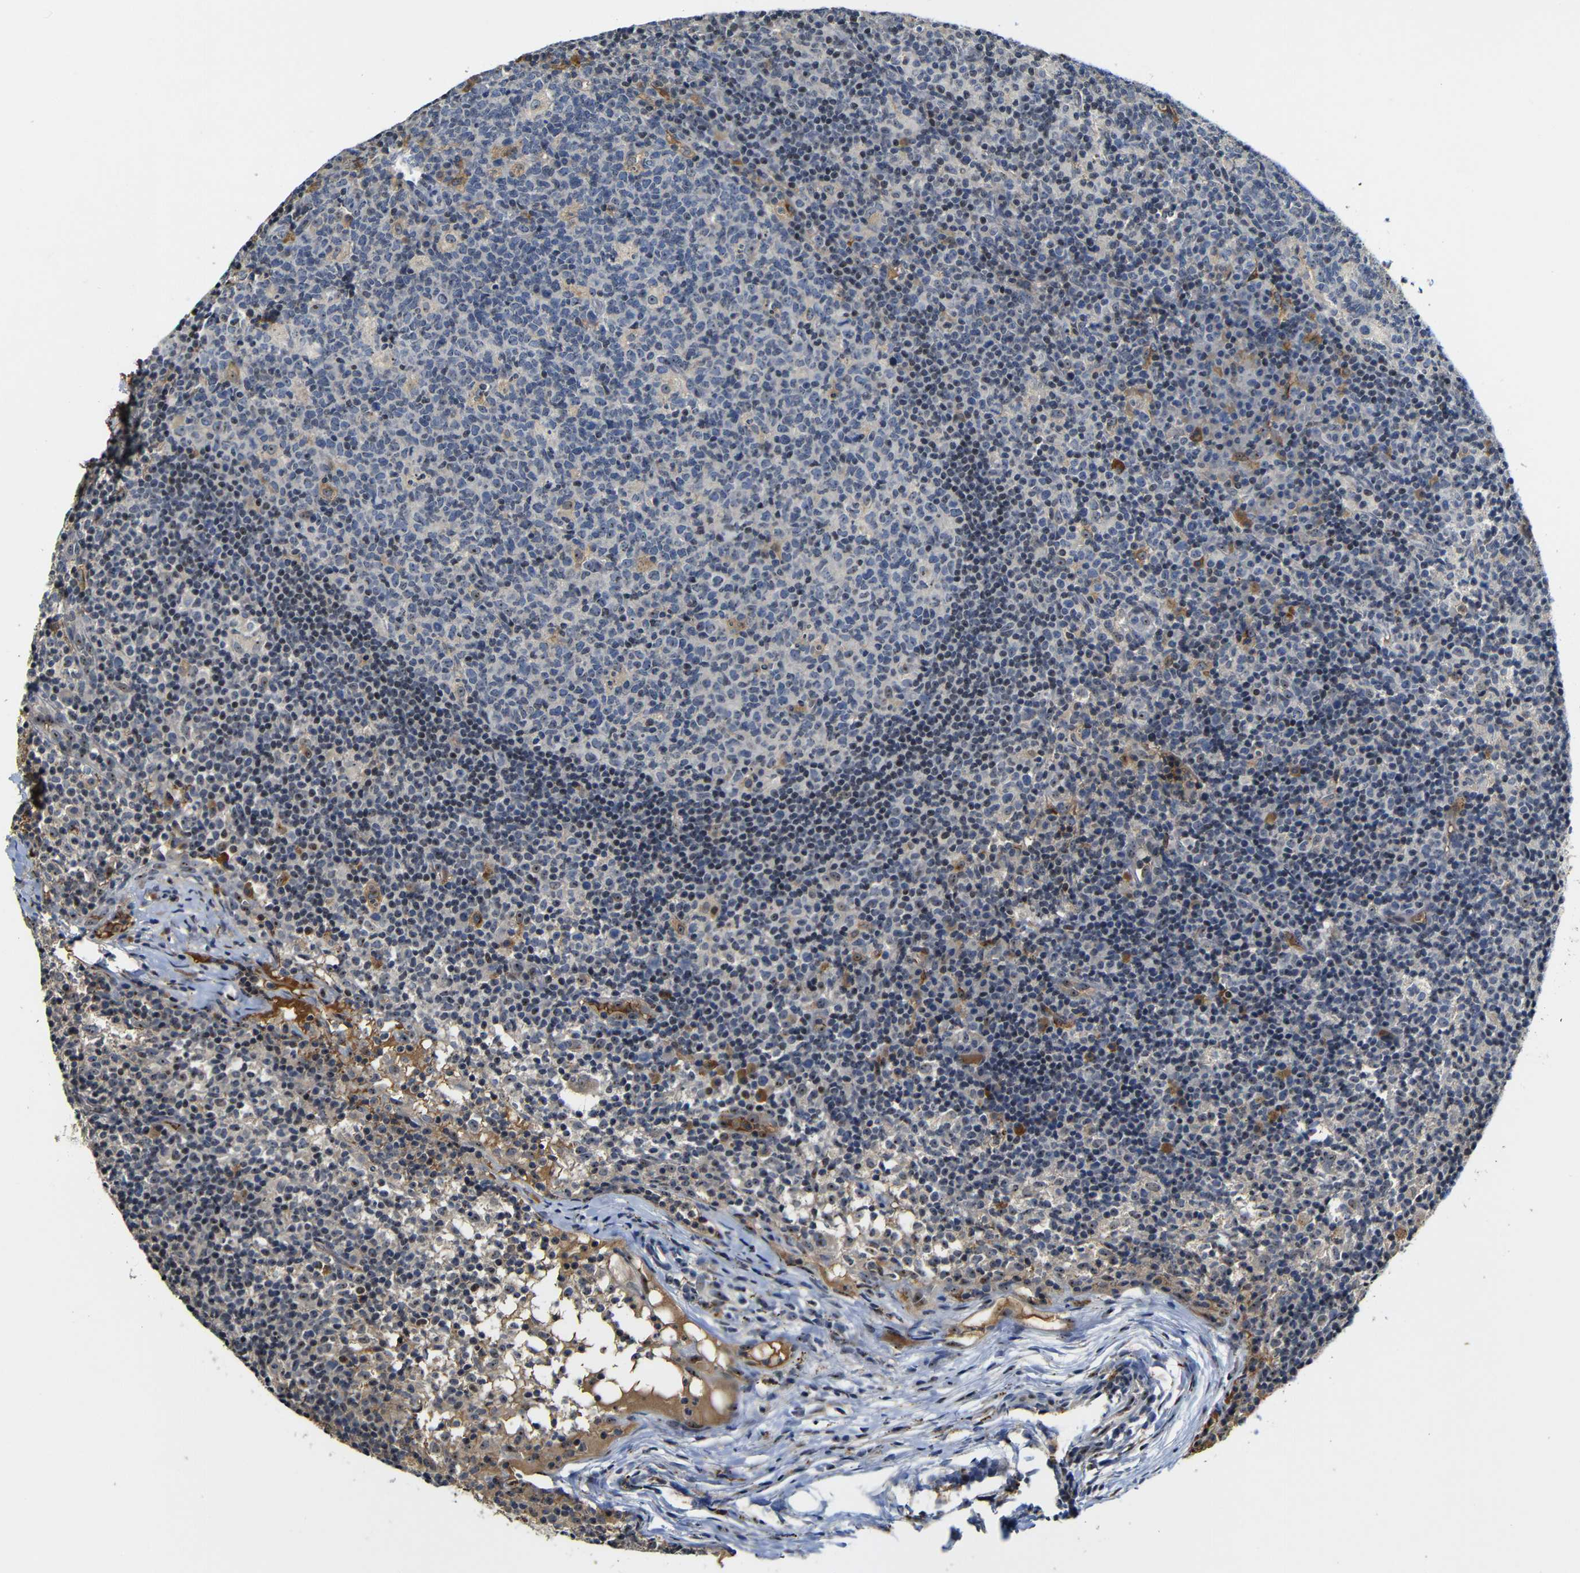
{"staining": {"intensity": "weak", "quantity": "25%-75%", "location": "cytoplasmic/membranous,nuclear"}, "tissue": "lymph node", "cell_type": "Germinal center cells", "image_type": "normal", "snomed": [{"axis": "morphology", "description": "Normal tissue, NOS"}, {"axis": "morphology", "description": "Inflammation, NOS"}, {"axis": "topography", "description": "Lymph node"}], "caption": "Weak cytoplasmic/membranous,nuclear staining is seen in approximately 25%-75% of germinal center cells in unremarkable lymph node.", "gene": "MYC", "patient": {"sex": "male", "age": 55}}